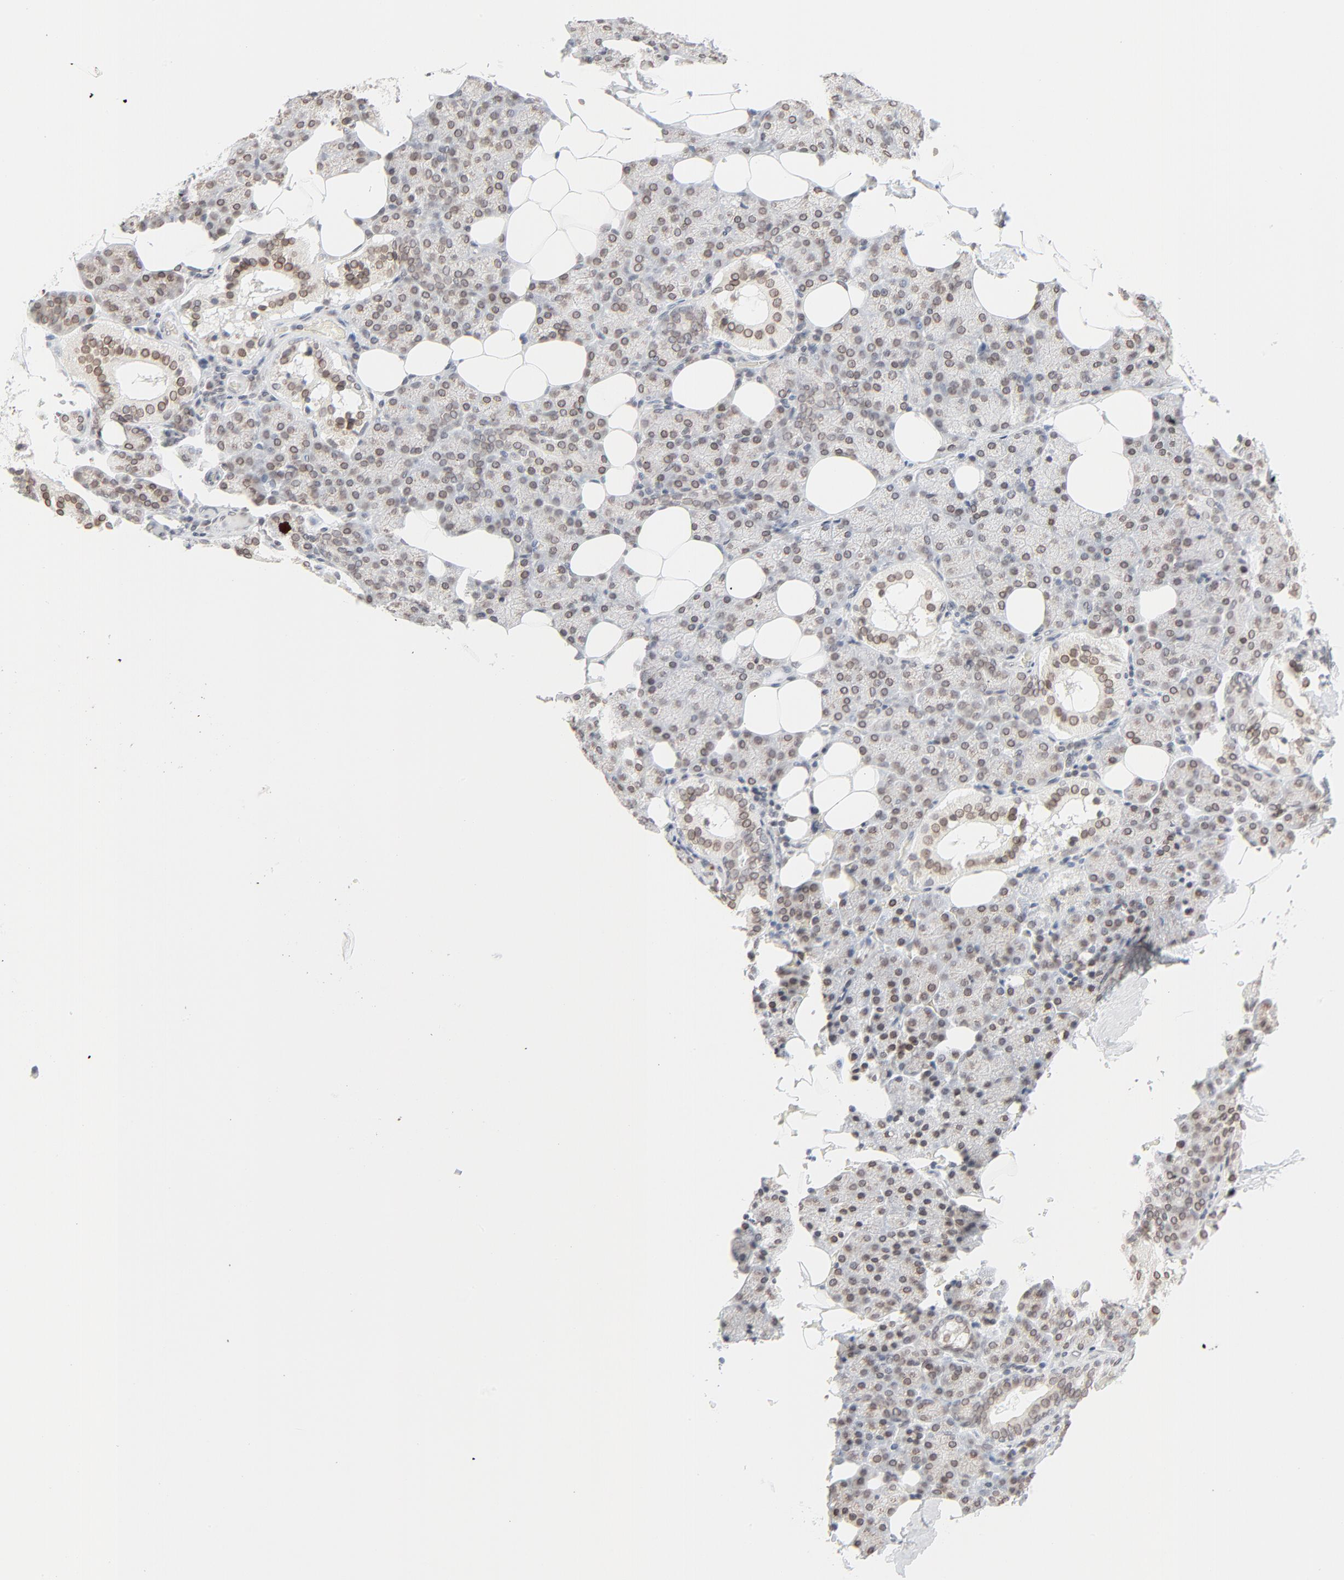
{"staining": {"intensity": "moderate", "quantity": "25%-75%", "location": "cytoplasmic/membranous,nuclear"}, "tissue": "salivary gland", "cell_type": "Glandular cells", "image_type": "normal", "snomed": [{"axis": "morphology", "description": "Normal tissue, NOS"}, {"axis": "topography", "description": "Lymph node"}, {"axis": "topography", "description": "Salivary gland"}], "caption": "DAB (3,3'-diaminobenzidine) immunohistochemical staining of unremarkable human salivary gland shows moderate cytoplasmic/membranous,nuclear protein positivity in approximately 25%-75% of glandular cells.", "gene": "MAD1L1", "patient": {"sex": "male", "age": 8}}